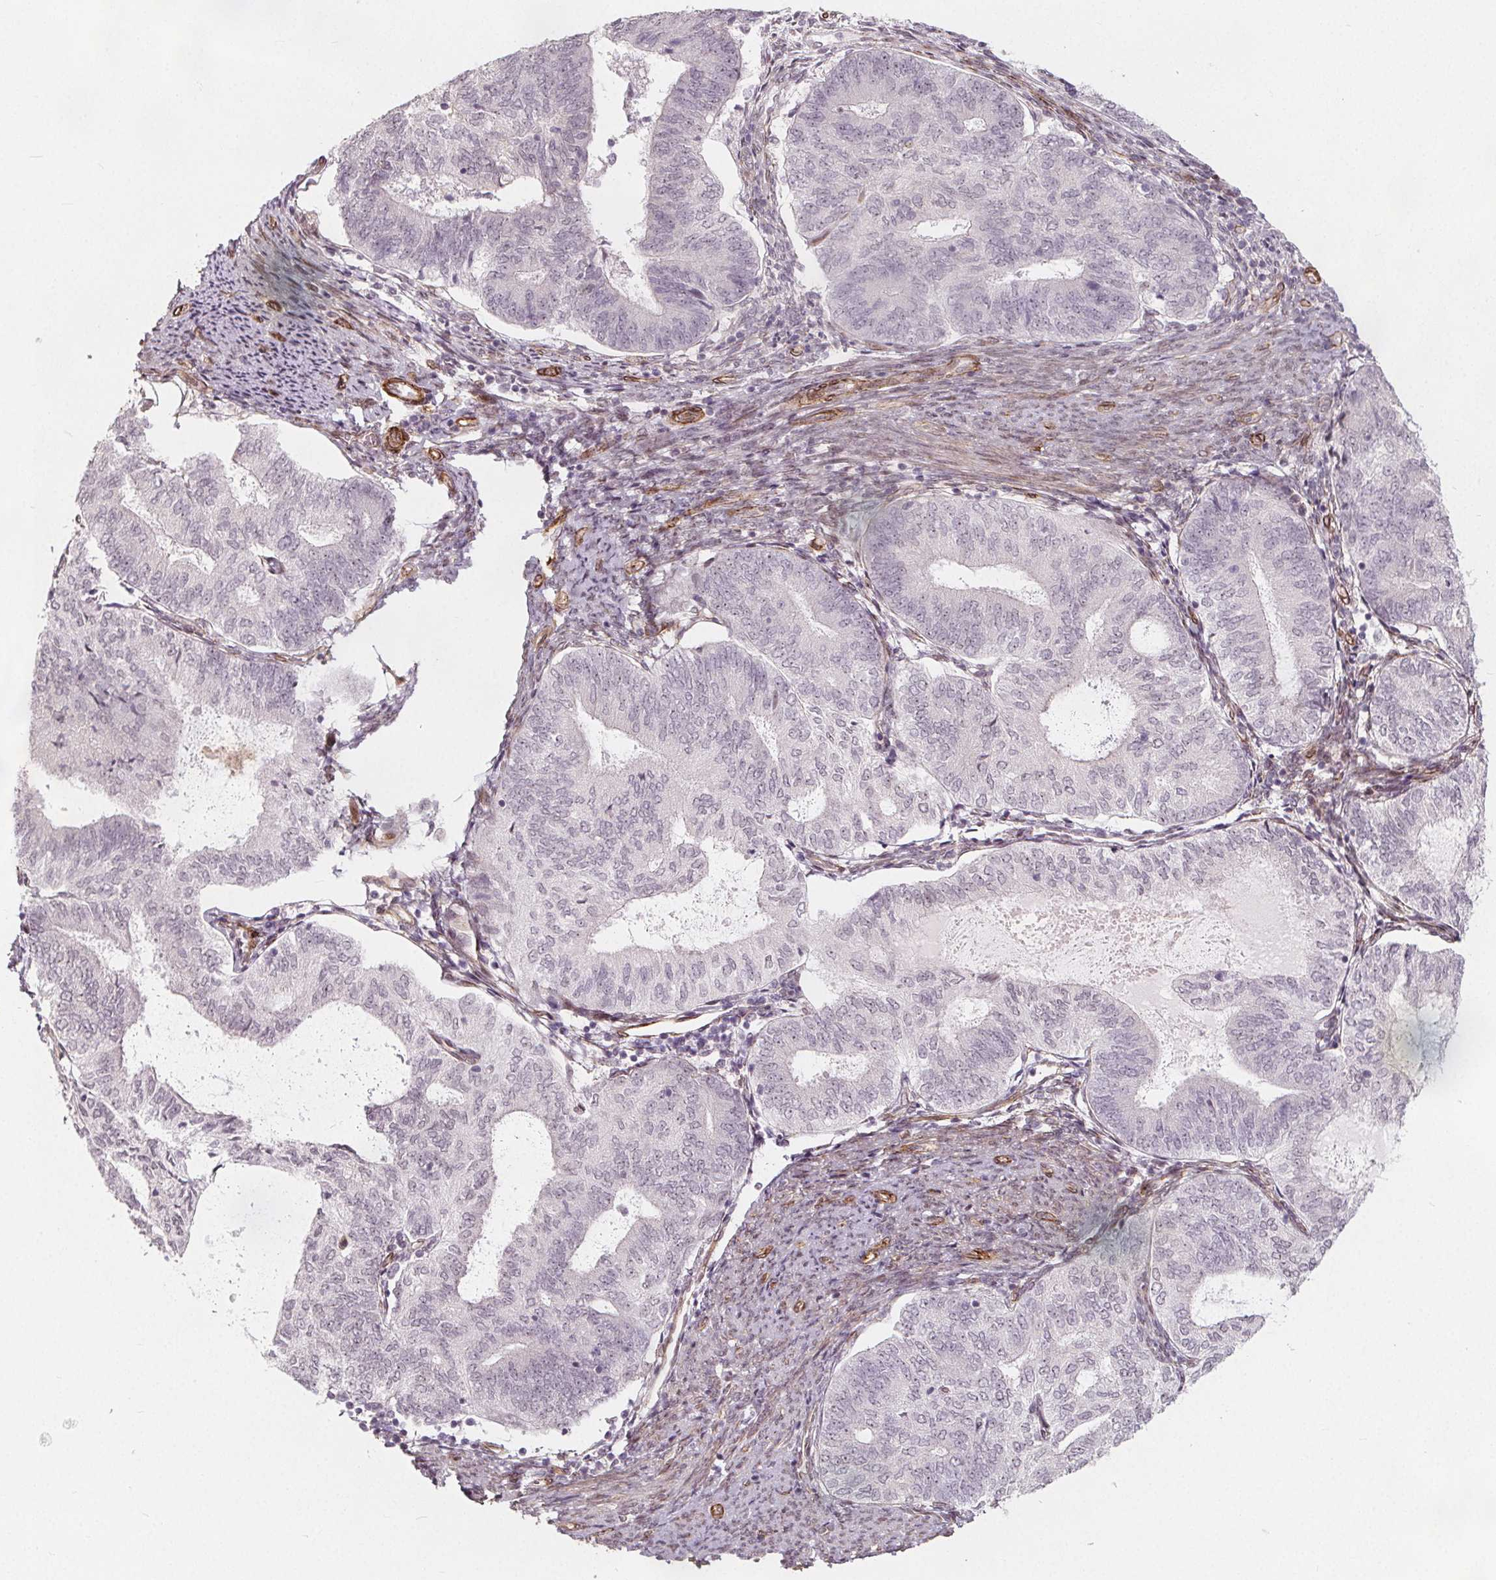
{"staining": {"intensity": "negative", "quantity": "none", "location": "none"}, "tissue": "endometrial cancer", "cell_type": "Tumor cells", "image_type": "cancer", "snomed": [{"axis": "morphology", "description": "Adenocarcinoma, NOS"}, {"axis": "topography", "description": "Endometrium"}], "caption": "Image shows no protein expression in tumor cells of adenocarcinoma (endometrial) tissue.", "gene": "HAS1", "patient": {"sex": "female", "age": 65}}